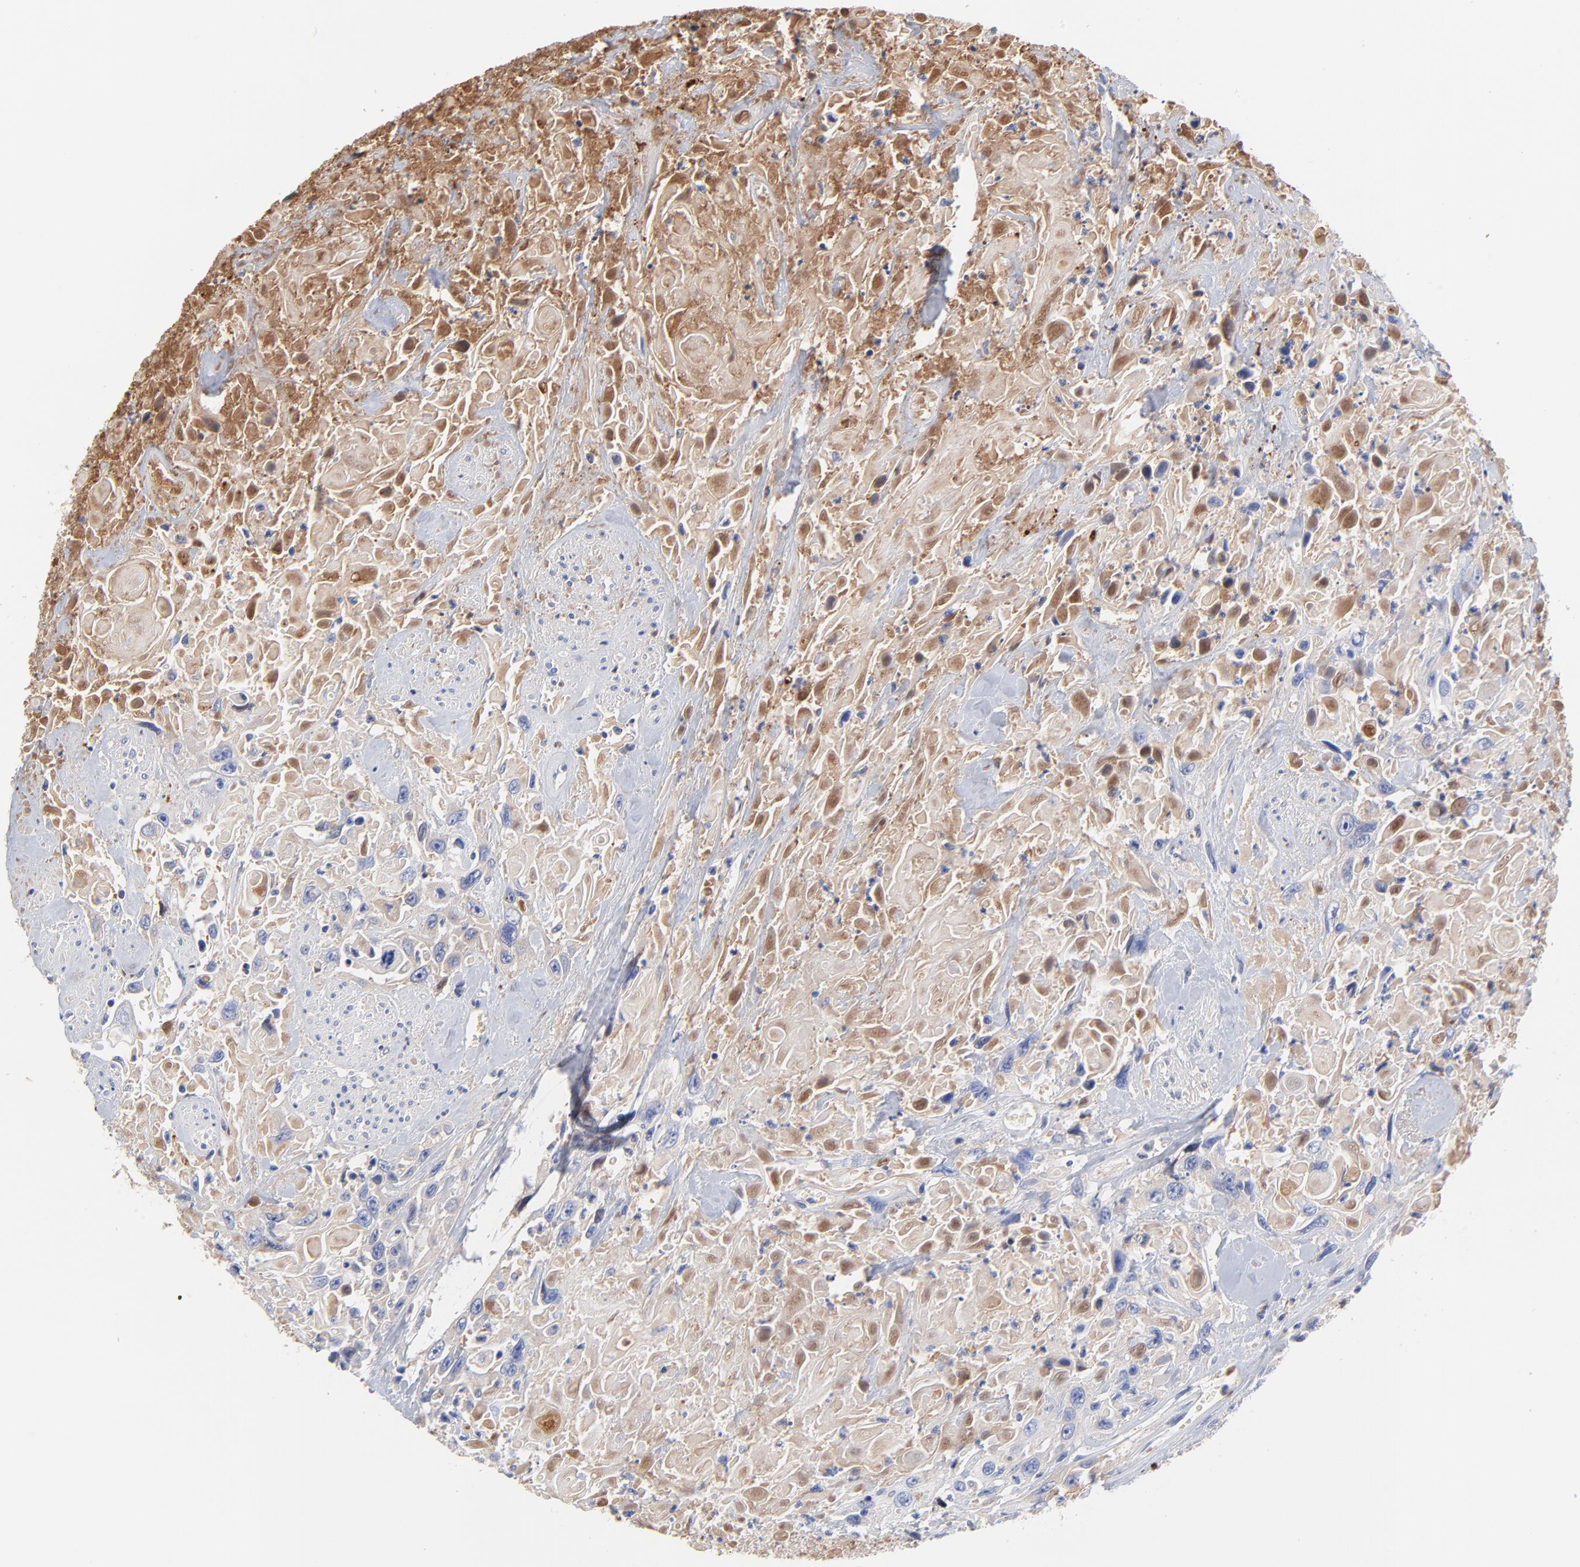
{"staining": {"intensity": "weak", "quantity": "25%-75%", "location": "cytoplasmic/membranous"}, "tissue": "urothelial cancer", "cell_type": "Tumor cells", "image_type": "cancer", "snomed": [{"axis": "morphology", "description": "Urothelial carcinoma, High grade"}, {"axis": "topography", "description": "Urinary bladder"}], "caption": "A photomicrograph of urothelial cancer stained for a protein displays weak cytoplasmic/membranous brown staining in tumor cells.", "gene": "IGLV3-10", "patient": {"sex": "female", "age": 84}}